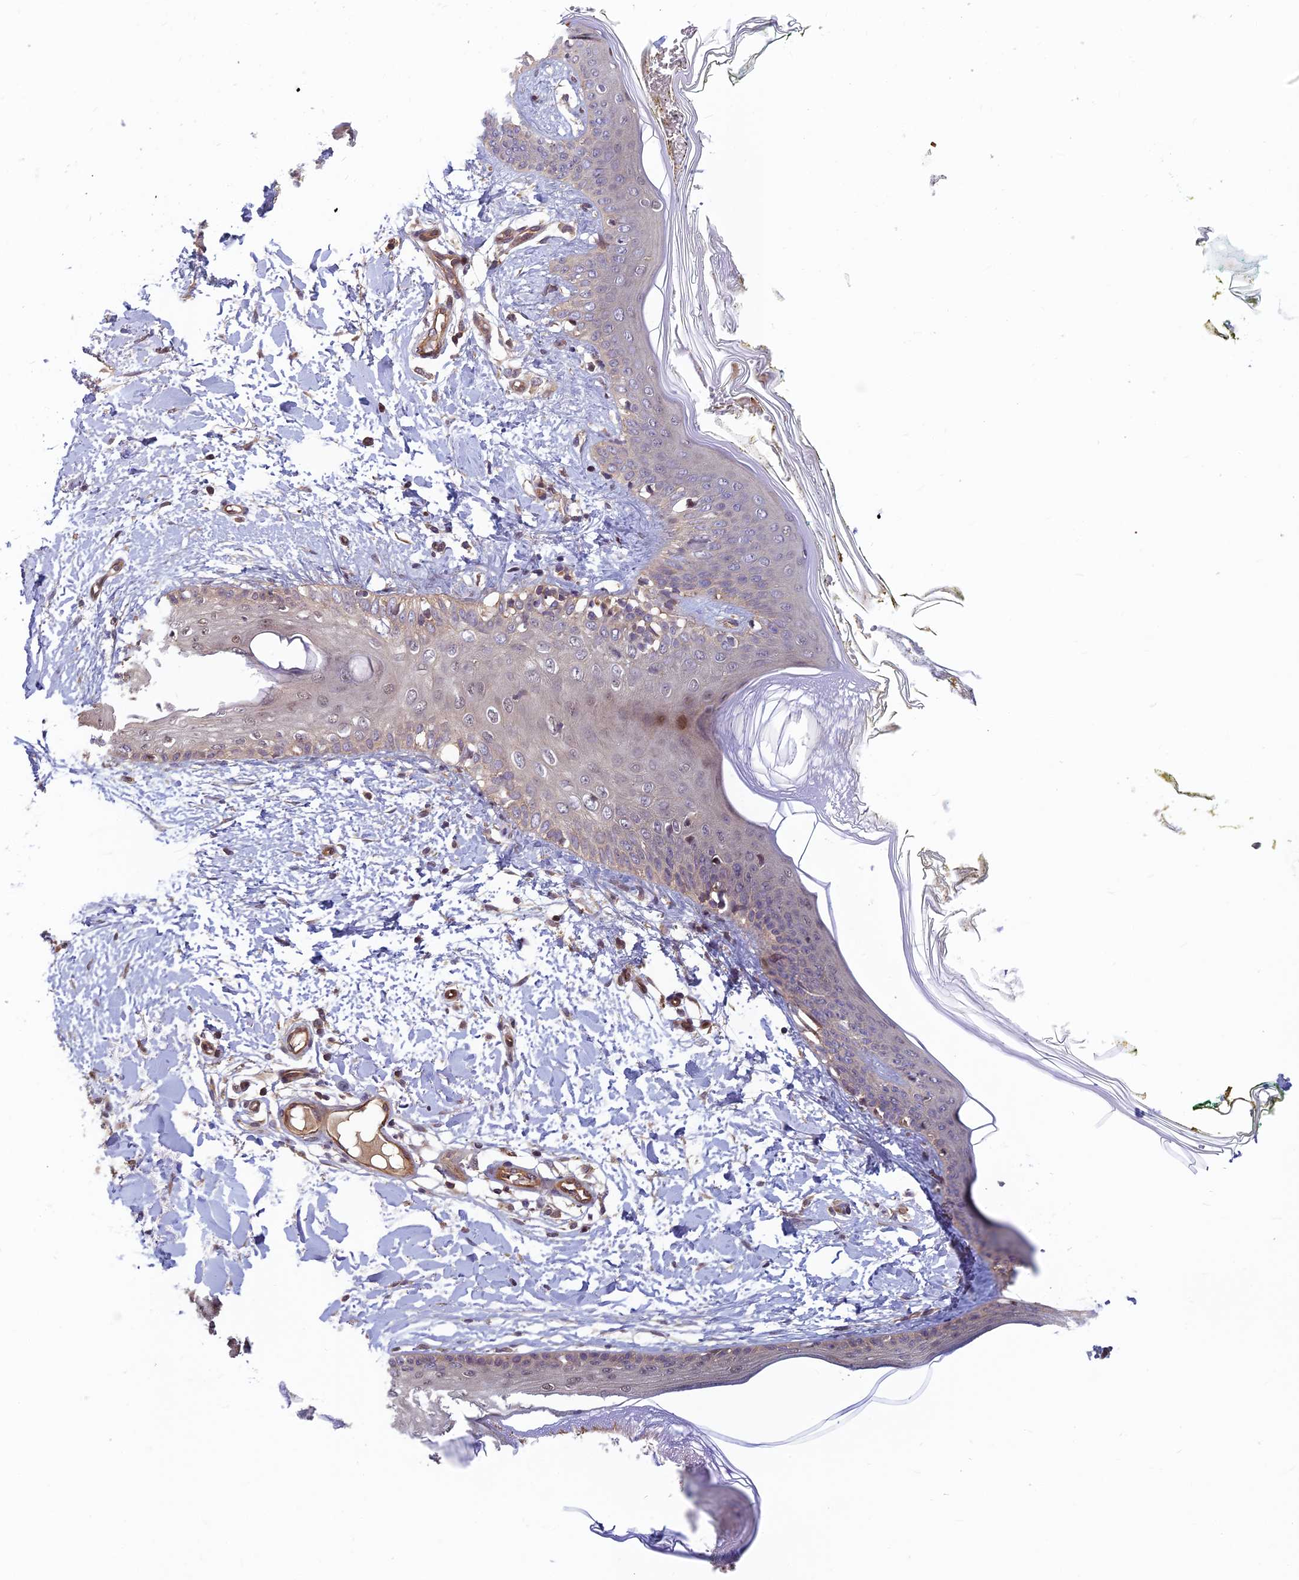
{"staining": {"intensity": "moderate", "quantity": ">75%", "location": "cytoplasmic/membranous,nuclear"}, "tissue": "skin", "cell_type": "Fibroblasts", "image_type": "normal", "snomed": [{"axis": "morphology", "description": "Normal tissue, NOS"}, {"axis": "topography", "description": "Skin"}], "caption": "Benign skin was stained to show a protein in brown. There is medium levels of moderate cytoplasmic/membranous,nuclear staining in about >75% of fibroblasts.", "gene": "PIKFYVE", "patient": {"sex": "female", "age": 34}}